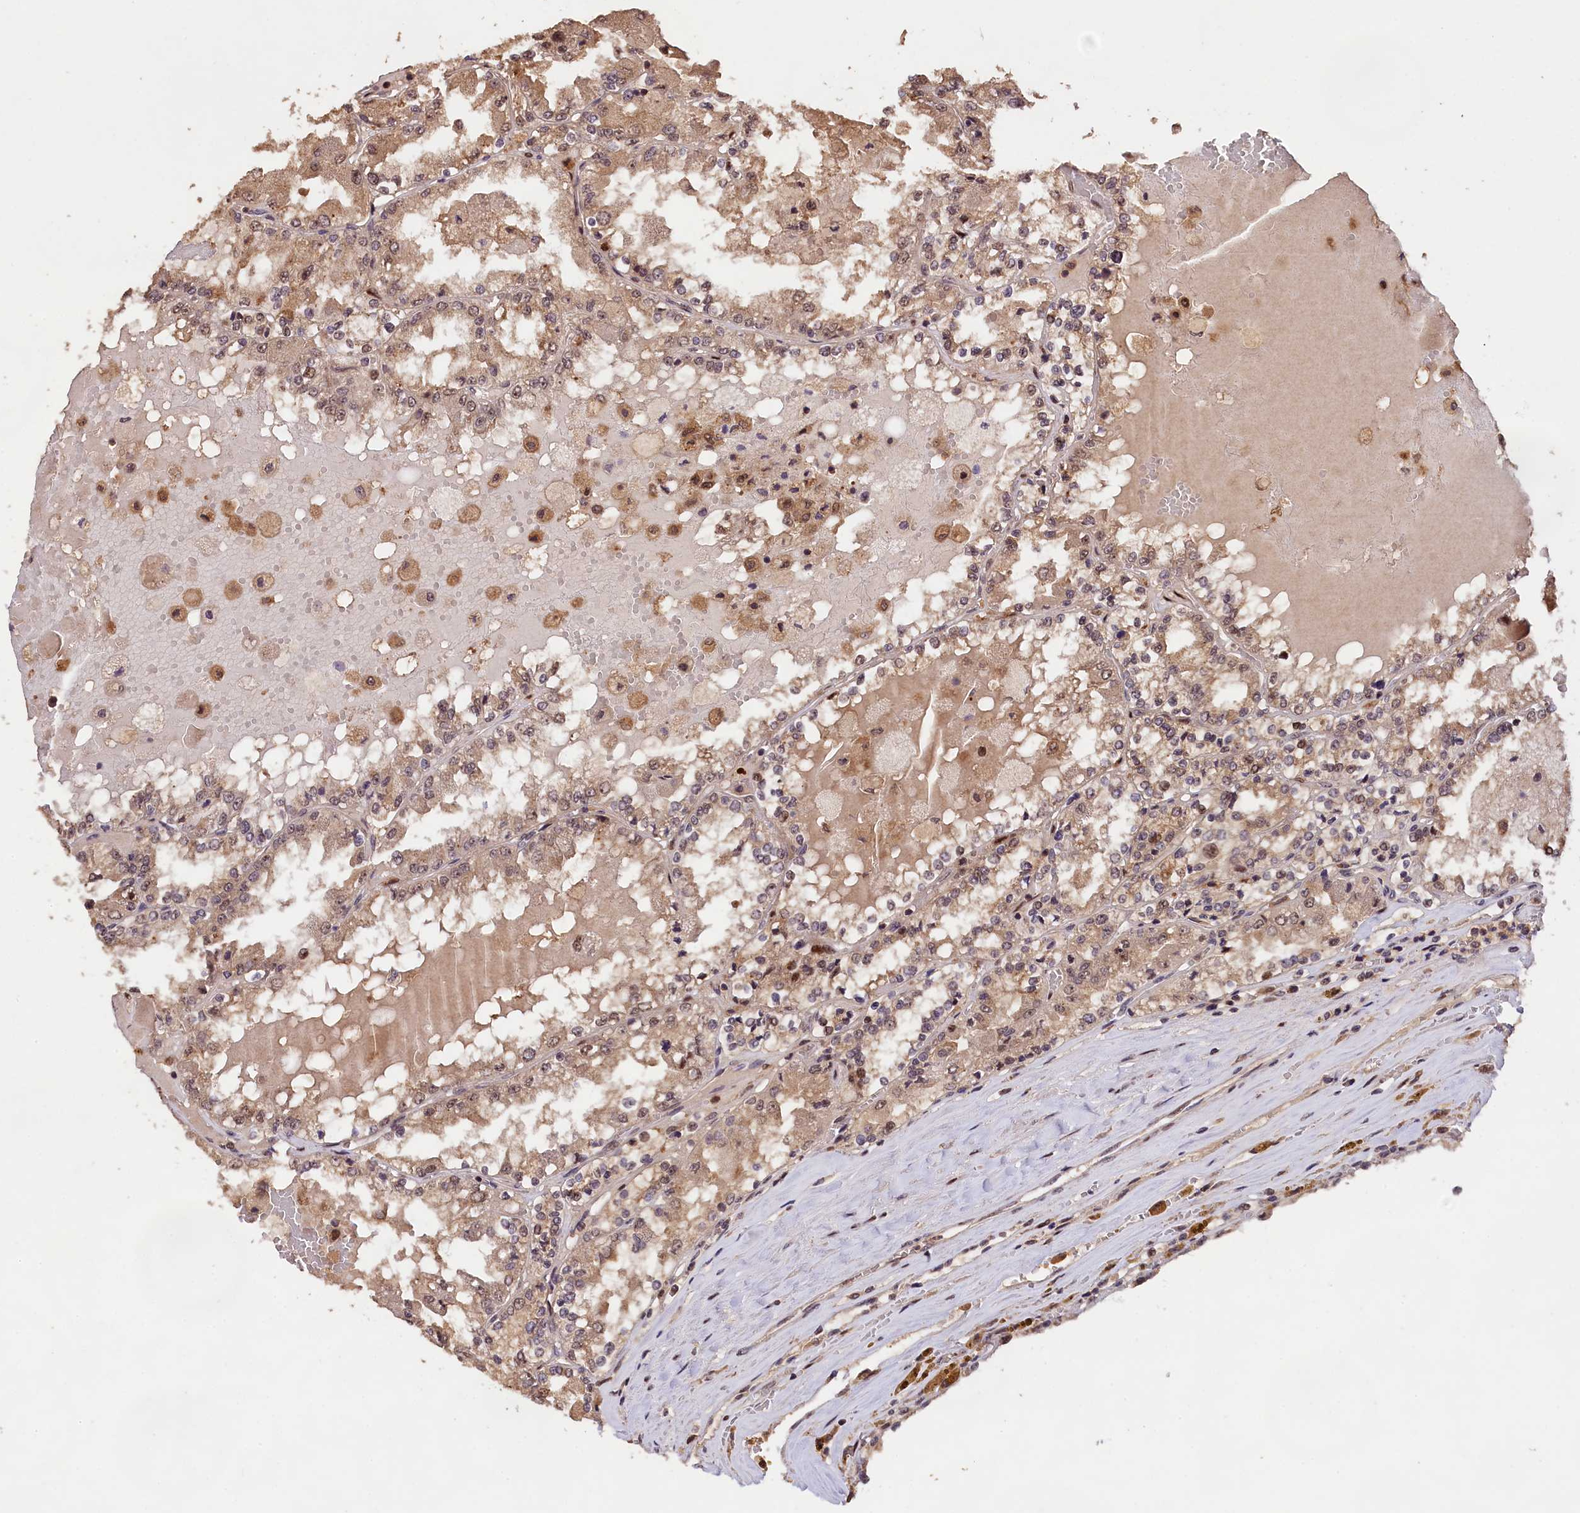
{"staining": {"intensity": "moderate", "quantity": ">75%", "location": "cytoplasmic/membranous,nuclear"}, "tissue": "renal cancer", "cell_type": "Tumor cells", "image_type": "cancer", "snomed": [{"axis": "morphology", "description": "Adenocarcinoma, NOS"}, {"axis": "topography", "description": "Kidney"}], "caption": "There is medium levels of moderate cytoplasmic/membranous and nuclear positivity in tumor cells of renal cancer (adenocarcinoma), as demonstrated by immunohistochemical staining (brown color).", "gene": "PHAF1", "patient": {"sex": "female", "age": 56}}